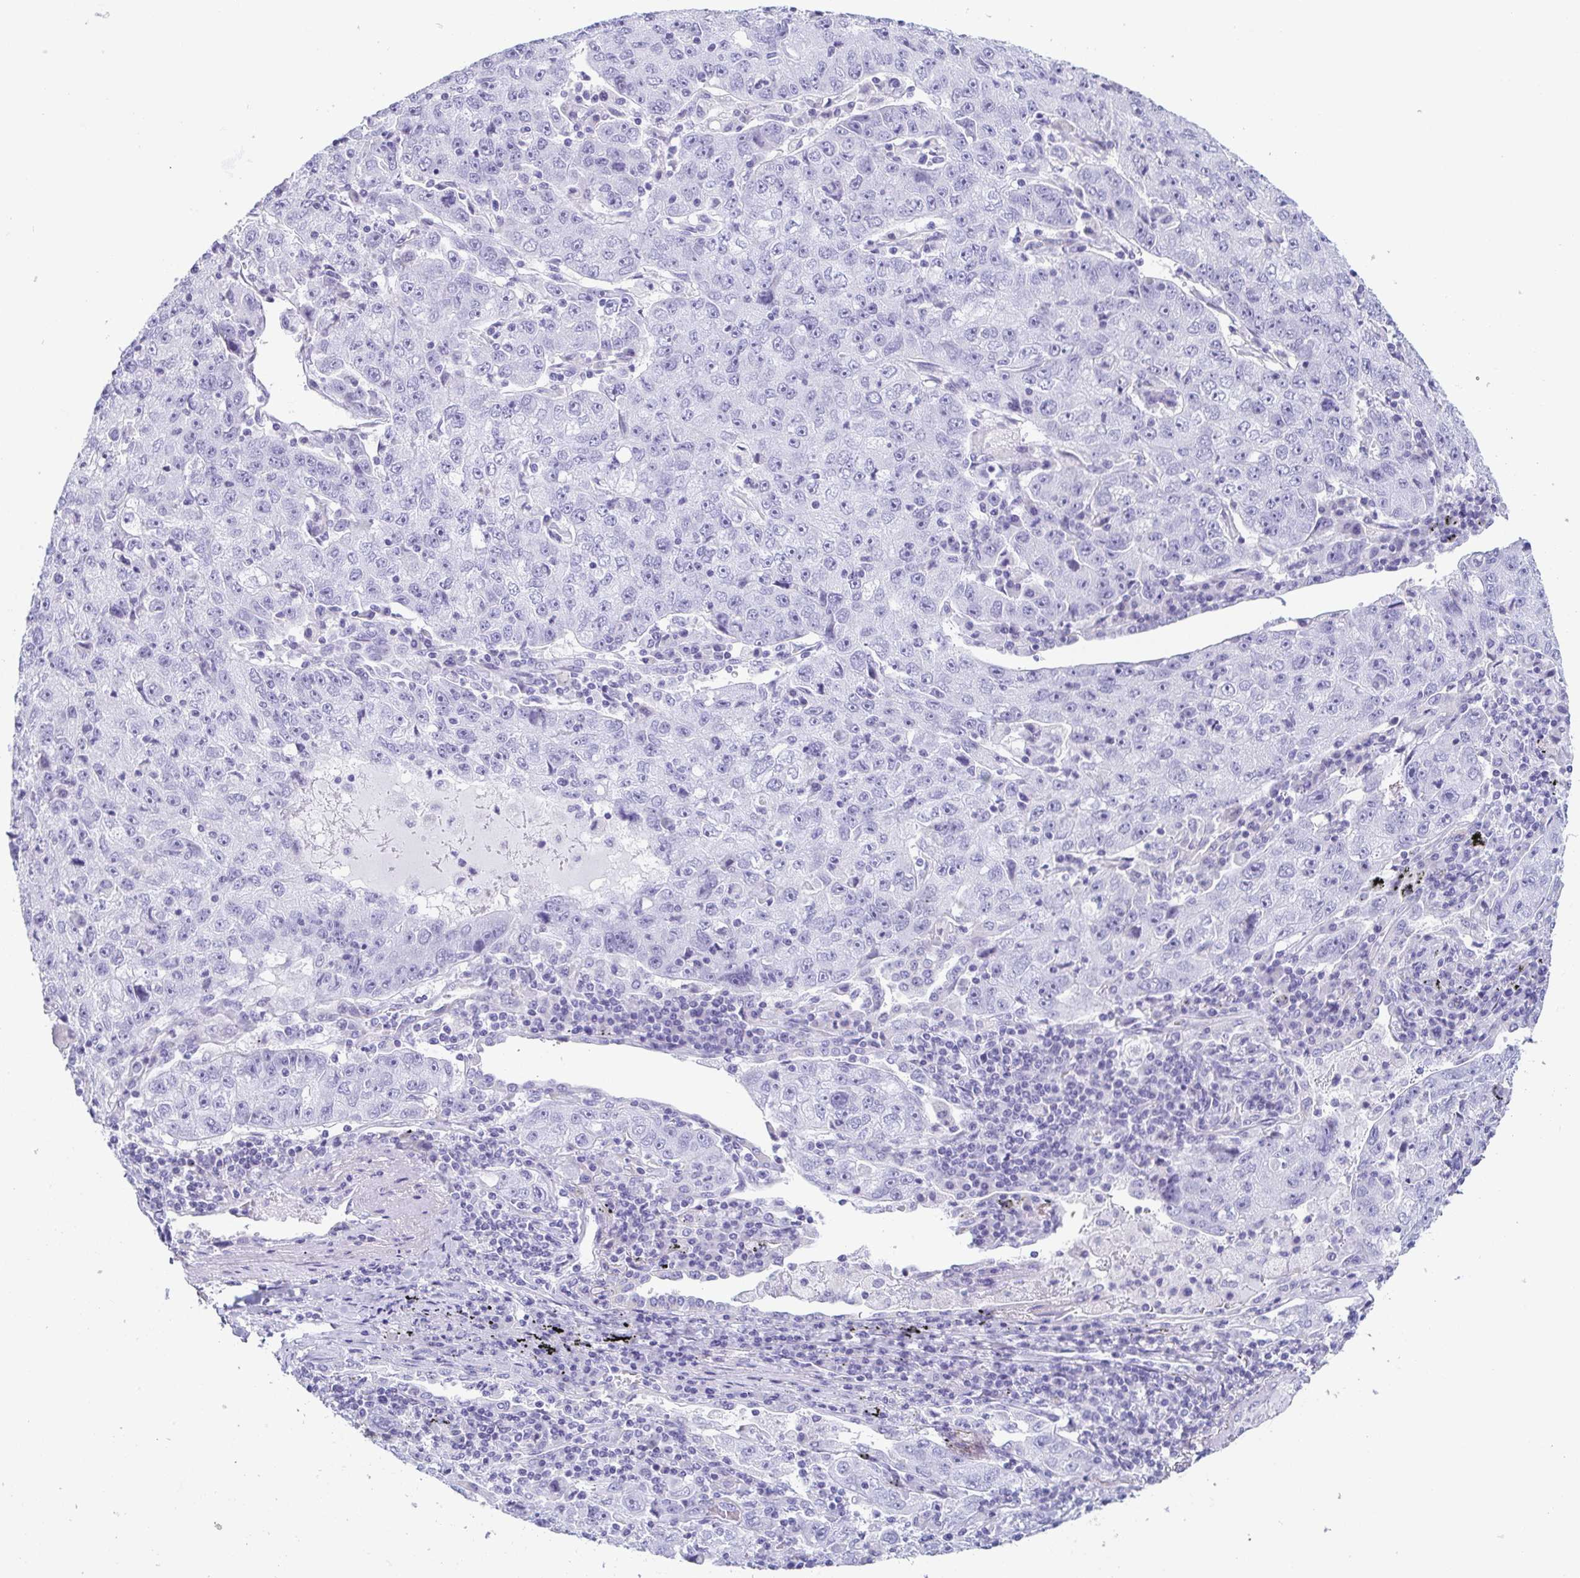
{"staining": {"intensity": "negative", "quantity": "none", "location": "none"}, "tissue": "lung cancer", "cell_type": "Tumor cells", "image_type": "cancer", "snomed": [{"axis": "morphology", "description": "Normal morphology"}, {"axis": "morphology", "description": "Adenocarcinoma, NOS"}, {"axis": "topography", "description": "Lymph node"}, {"axis": "topography", "description": "Lung"}], "caption": "The histopathology image shows no staining of tumor cells in lung adenocarcinoma. (DAB immunohistochemistry (IHC) with hematoxylin counter stain).", "gene": "PRR27", "patient": {"sex": "female", "age": 57}}